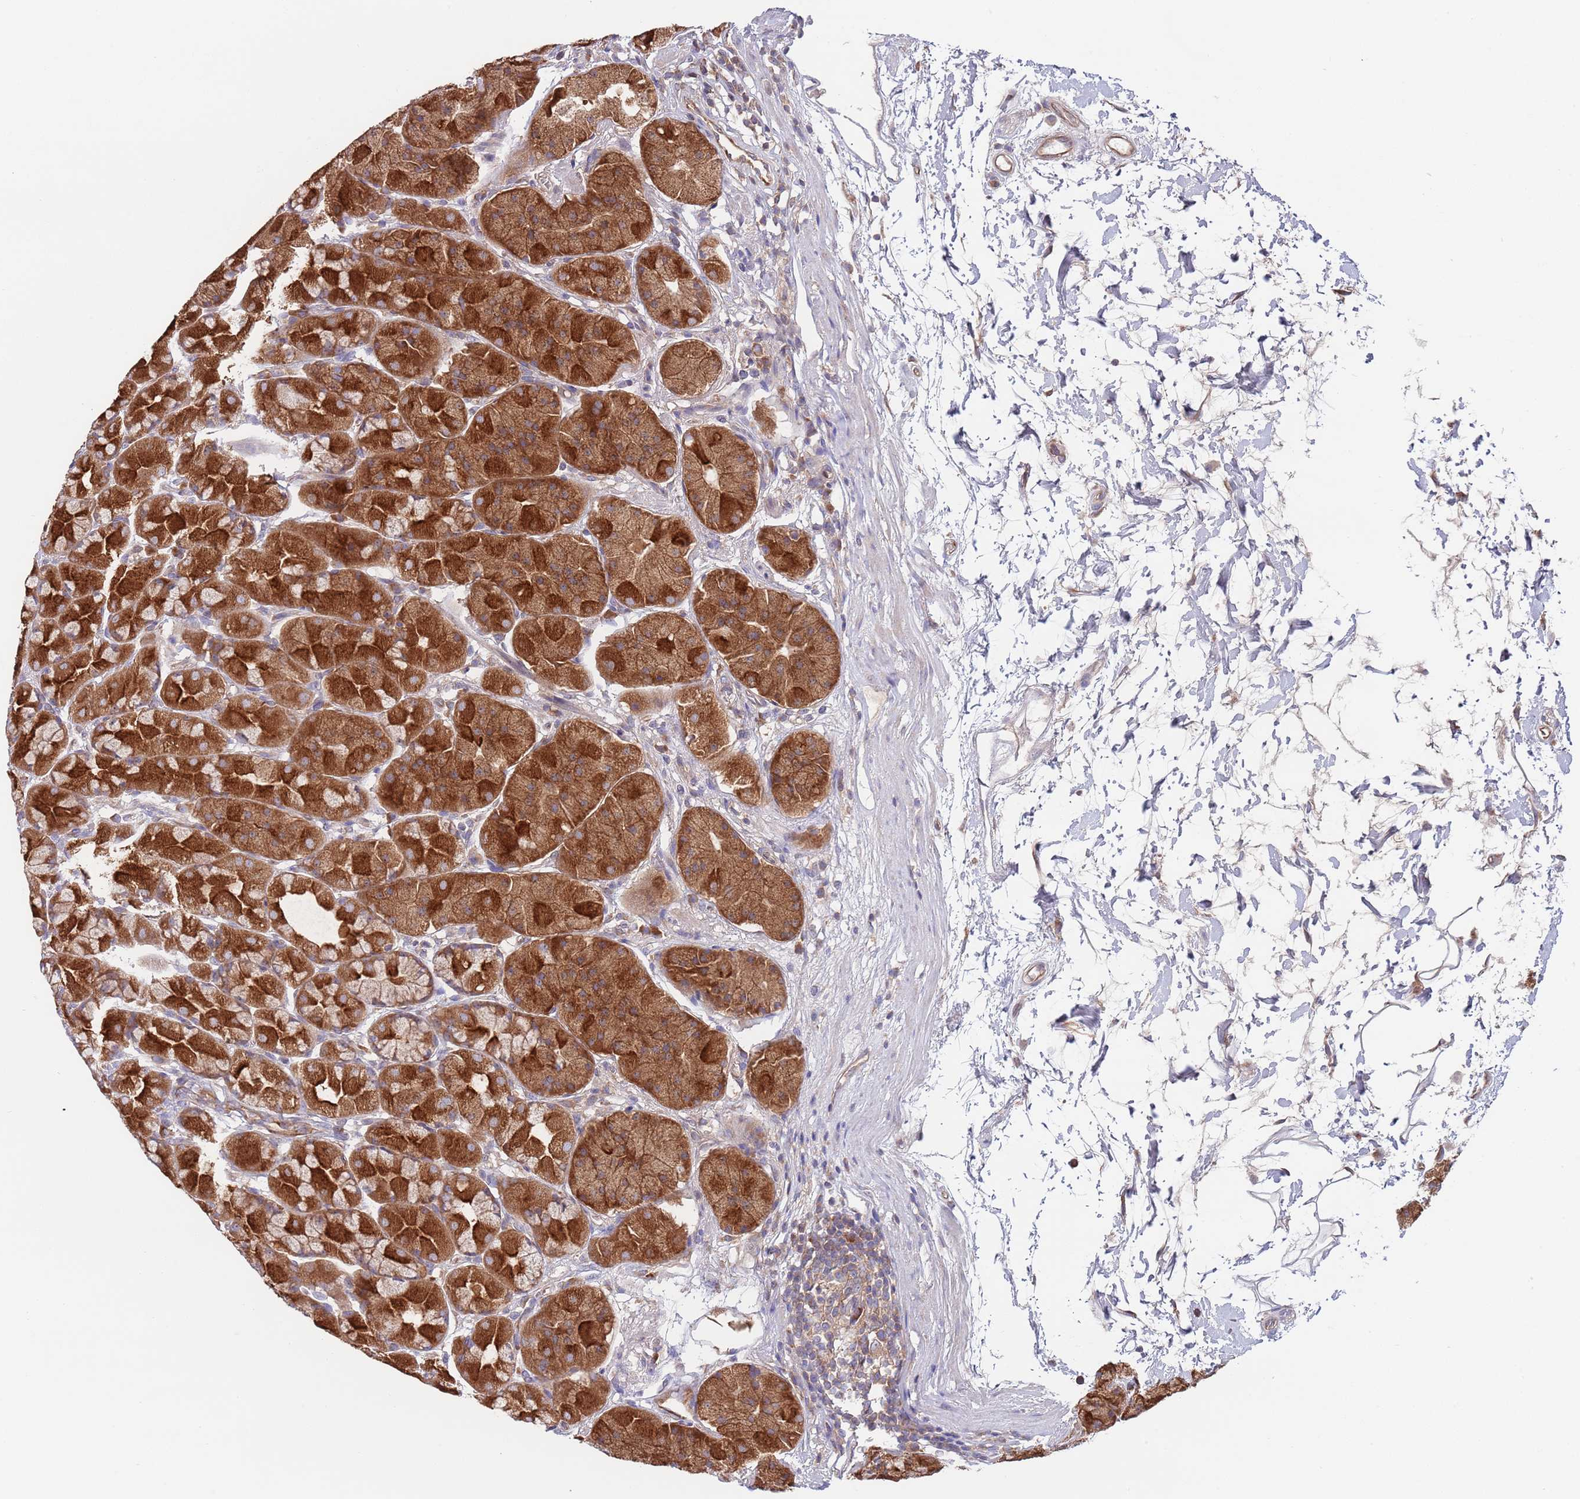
{"staining": {"intensity": "strong", "quantity": ">75%", "location": "cytoplasmic/membranous"}, "tissue": "stomach", "cell_type": "Glandular cells", "image_type": "normal", "snomed": [{"axis": "morphology", "description": "Normal tissue, NOS"}, {"axis": "topography", "description": "Stomach"}], "caption": "Stomach stained with DAB (3,3'-diaminobenzidine) immunohistochemistry (IHC) displays high levels of strong cytoplasmic/membranous expression in about >75% of glandular cells.", "gene": "EIF3F", "patient": {"sex": "male", "age": 57}}